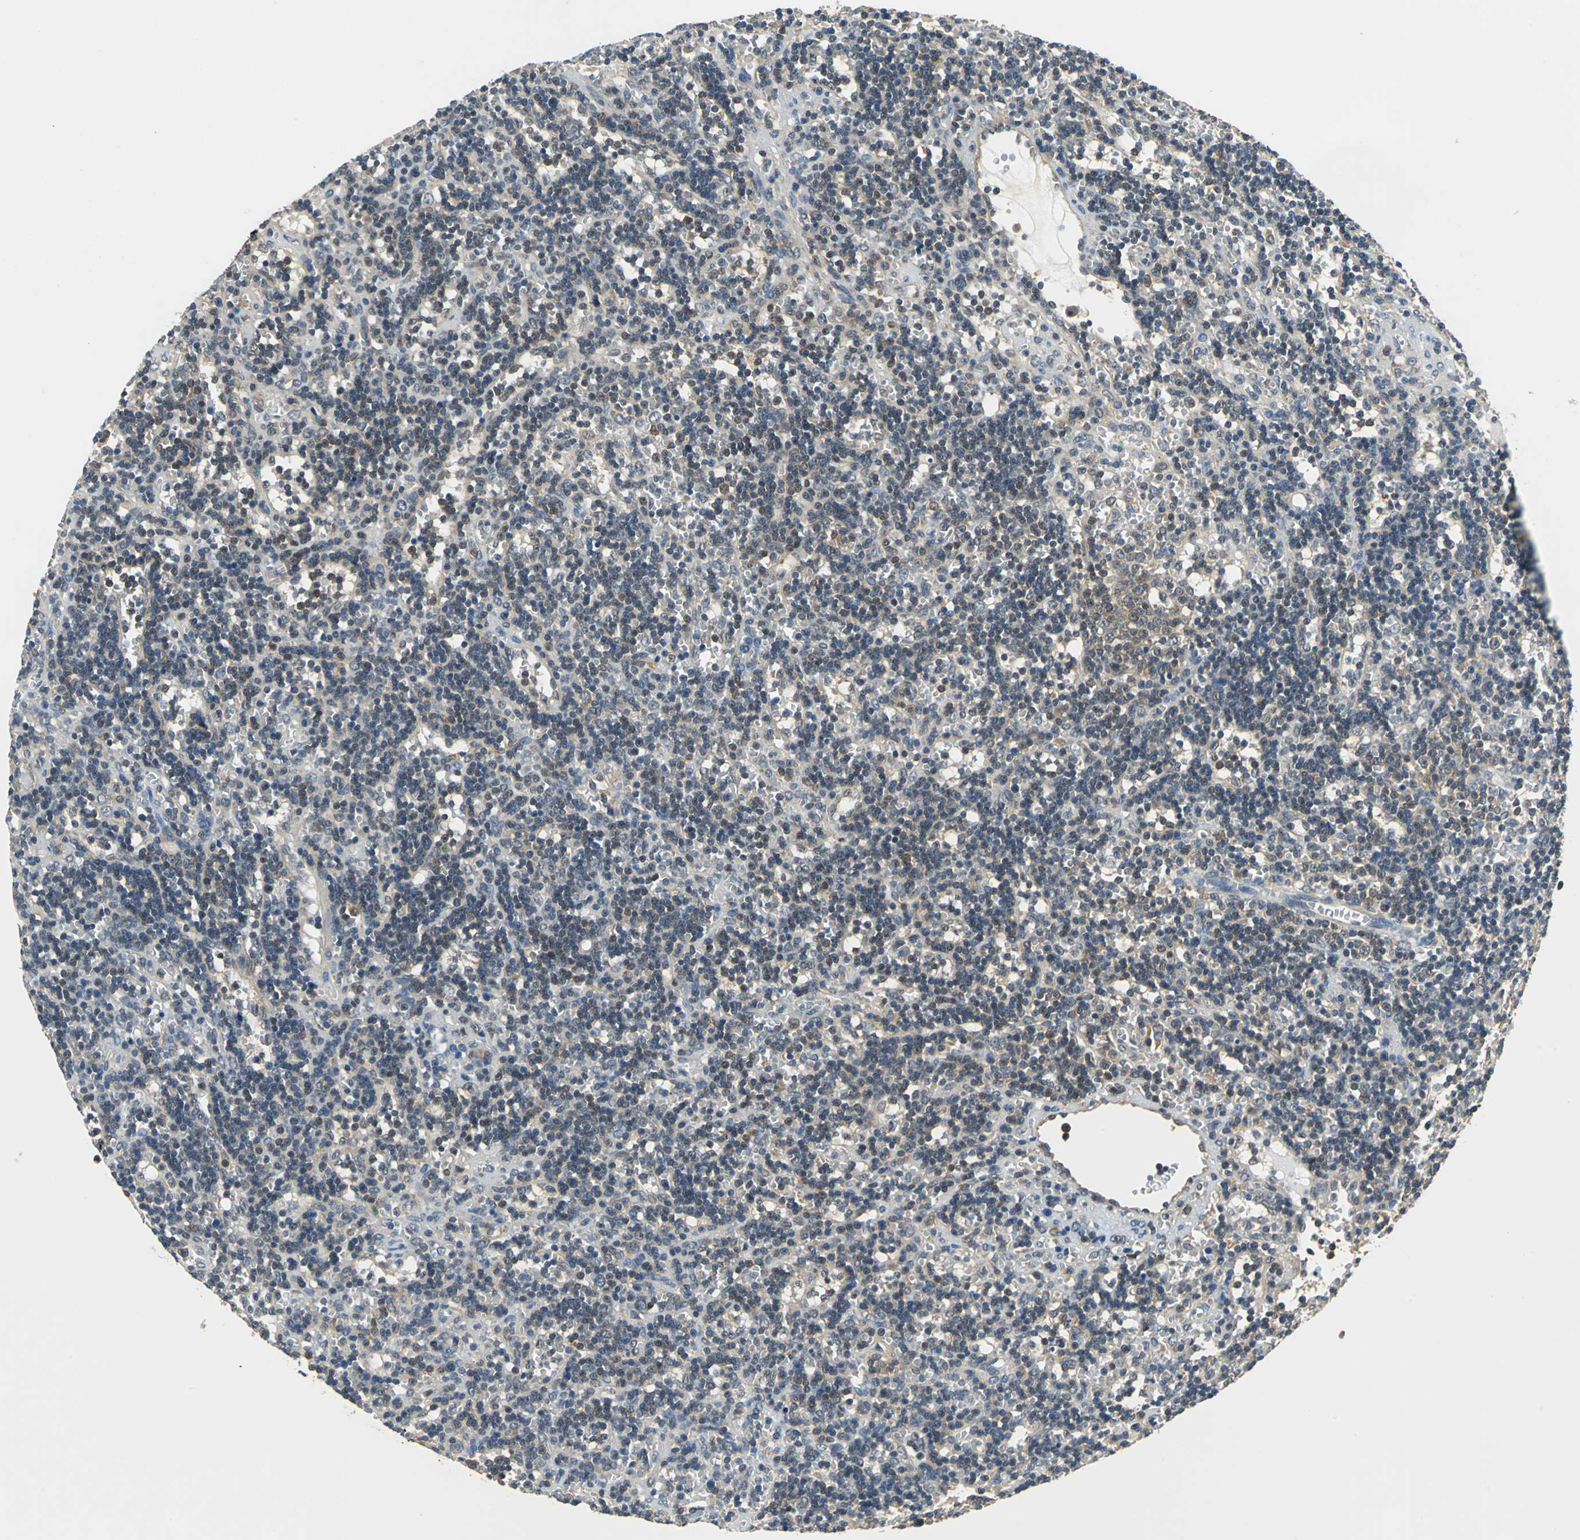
{"staining": {"intensity": "moderate", "quantity": "<25%", "location": "cytoplasmic/membranous,nuclear"}, "tissue": "lymphoma", "cell_type": "Tumor cells", "image_type": "cancer", "snomed": [{"axis": "morphology", "description": "Malignant lymphoma, non-Hodgkin's type, Low grade"}, {"axis": "topography", "description": "Spleen"}], "caption": "Immunohistochemical staining of human low-grade malignant lymphoma, non-Hodgkin's type shows low levels of moderate cytoplasmic/membranous and nuclear expression in about <25% of tumor cells.", "gene": "ARPC3", "patient": {"sex": "male", "age": 60}}